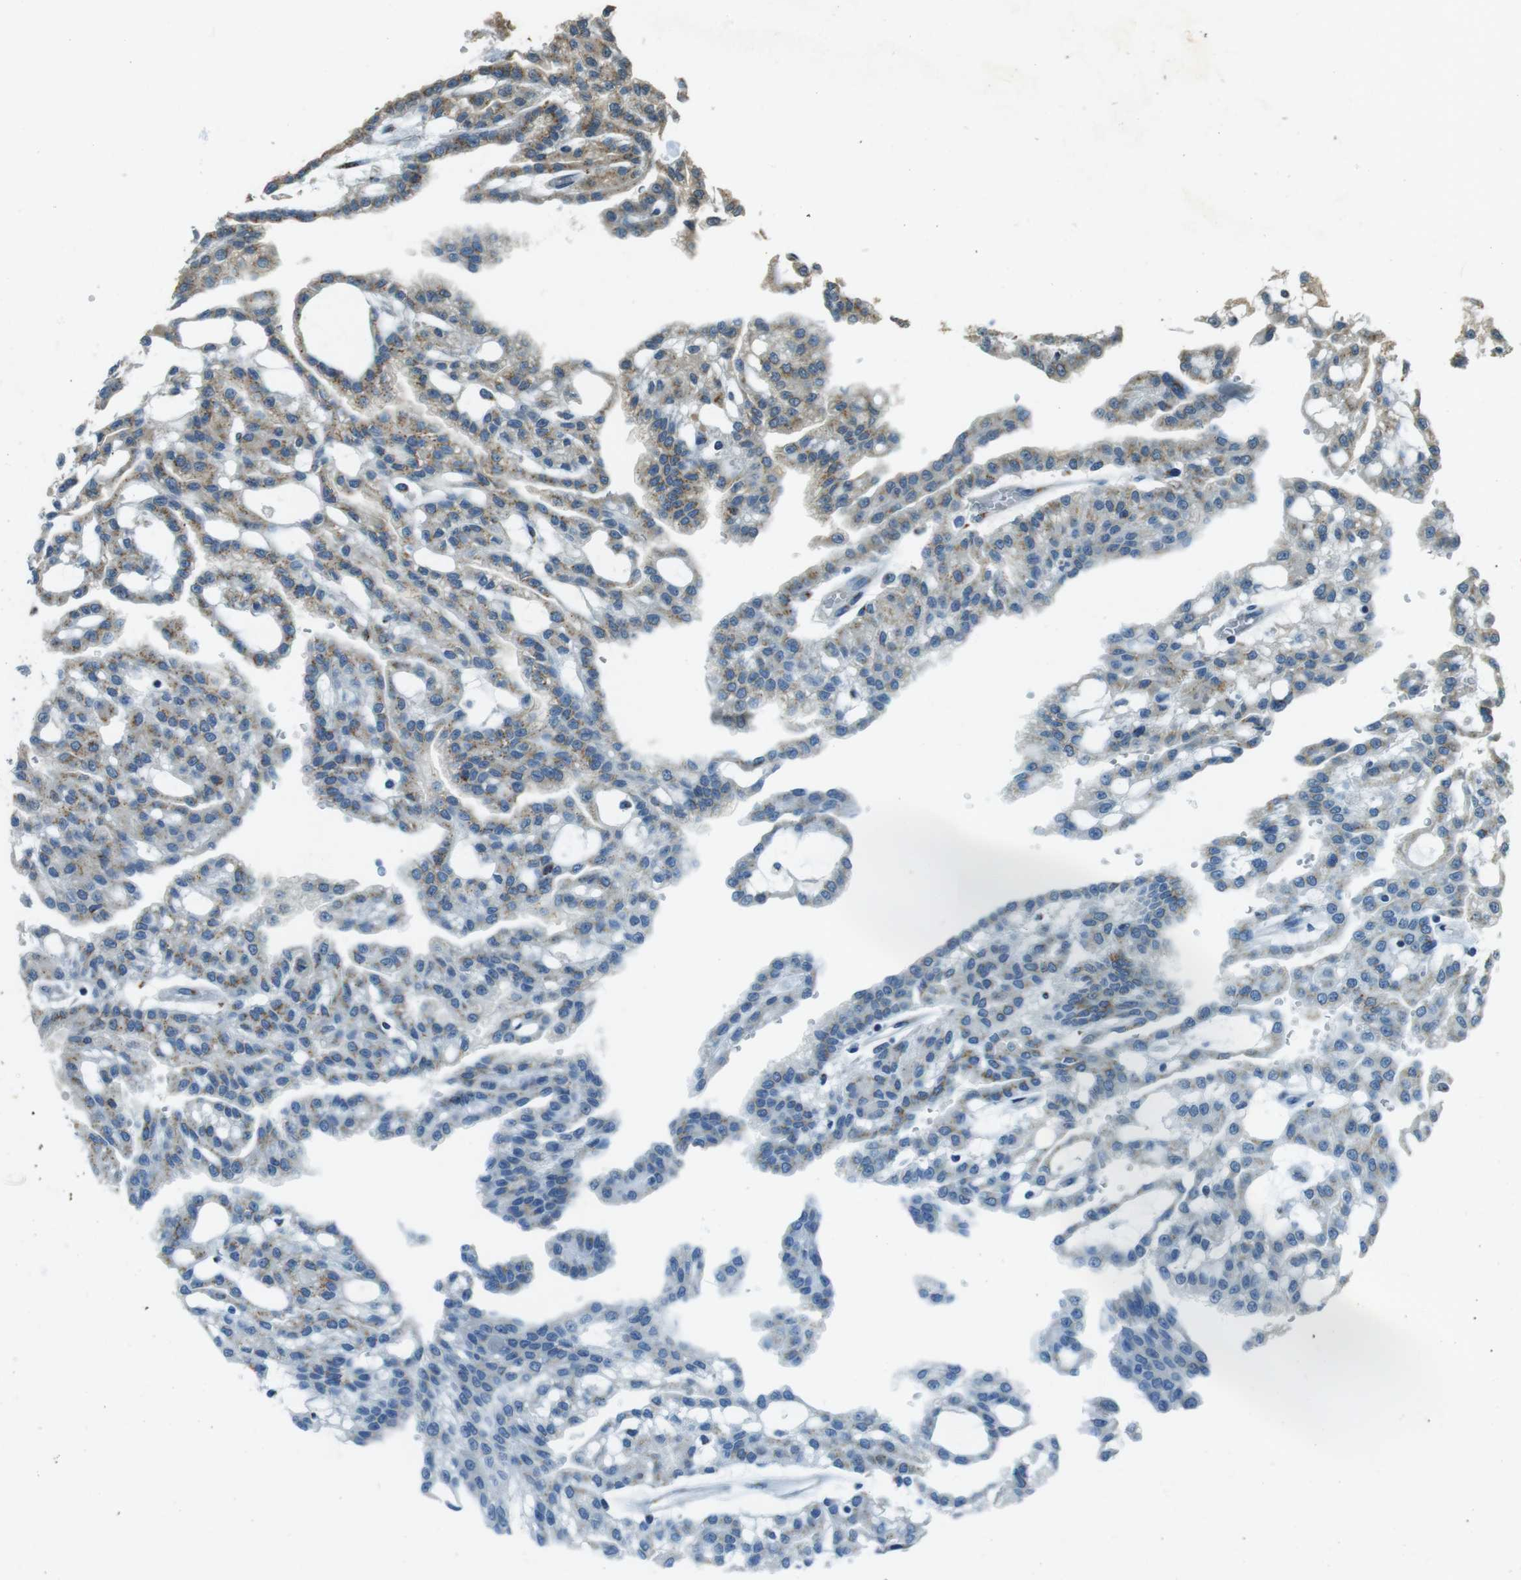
{"staining": {"intensity": "moderate", "quantity": "25%-75%", "location": "cytoplasmic/membranous"}, "tissue": "renal cancer", "cell_type": "Tumor cells", "image_type": "cancer", "snomed": [{"axis": "morphology", "description": "Adenocarcinoma, NOS"}, {"axis": "topography", "description": "Kidney"}], "caption": "Protein expression analysis of renal adenocarcinoma shows moderate cytoplasmic/membranous expression in about 25%-75% of tumor cells. Immunohistochemistry stains the protein of interest in brown and the nuclei are stained blue.", "gene": "TMEM115", "patient": {"sex": "male", "age": 63}}